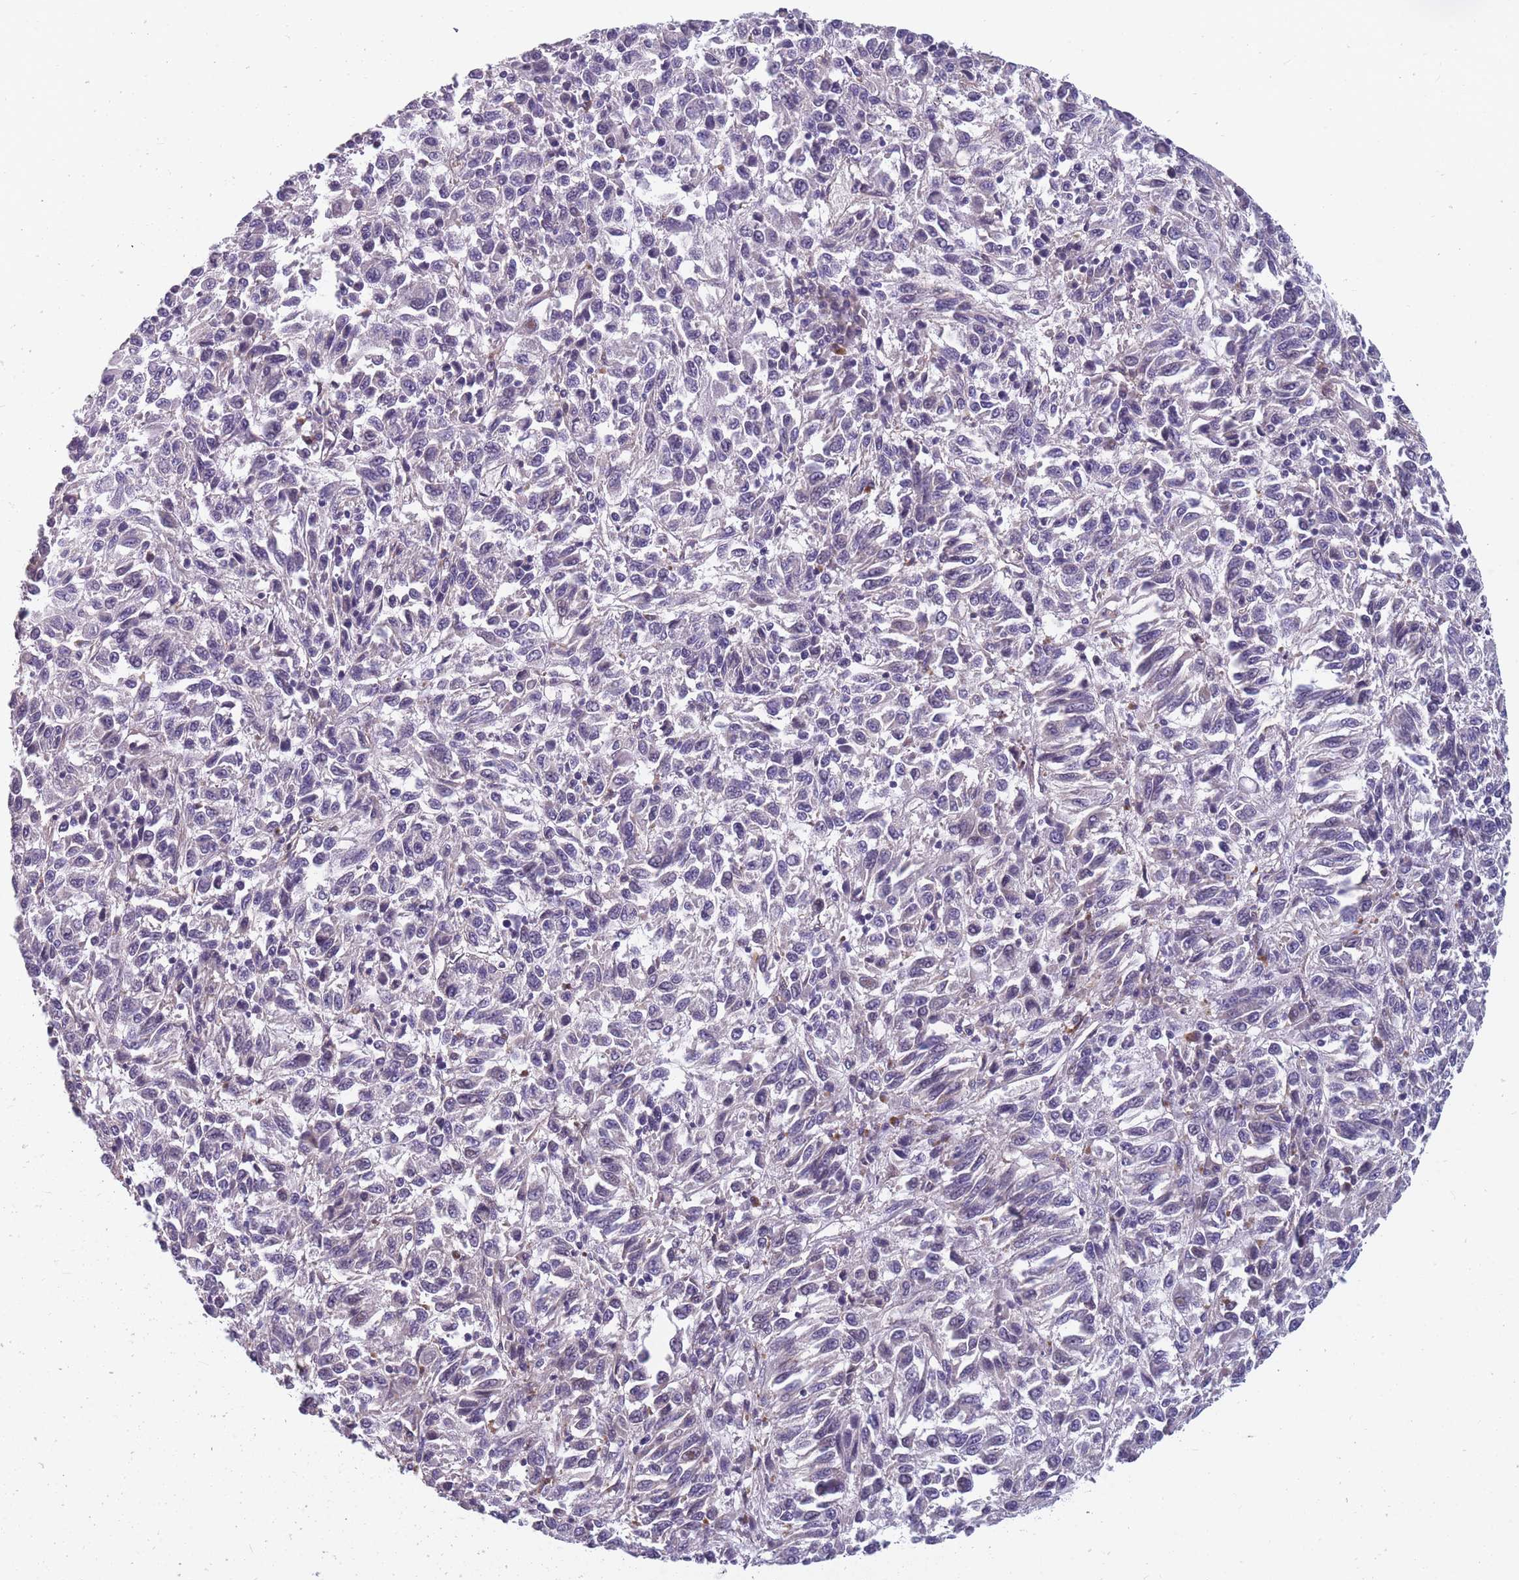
{"staining": {"intensity": "negative", "quantity": "none", "location": "none"}, "tissue": "melanoma", "cell_type": "Tumor cells", "image_type": "cancer", "snomed": [{"axis": "morphology", "description": "Malignant melanoma, Metastatic site"}, {"axis": "topography", "description": "Lung"}], "caption": "The image displays no significant staining in tumor cells of melanoma.", "gene": "FAM83F", "patient": {"sex": "male", "age": 64}}